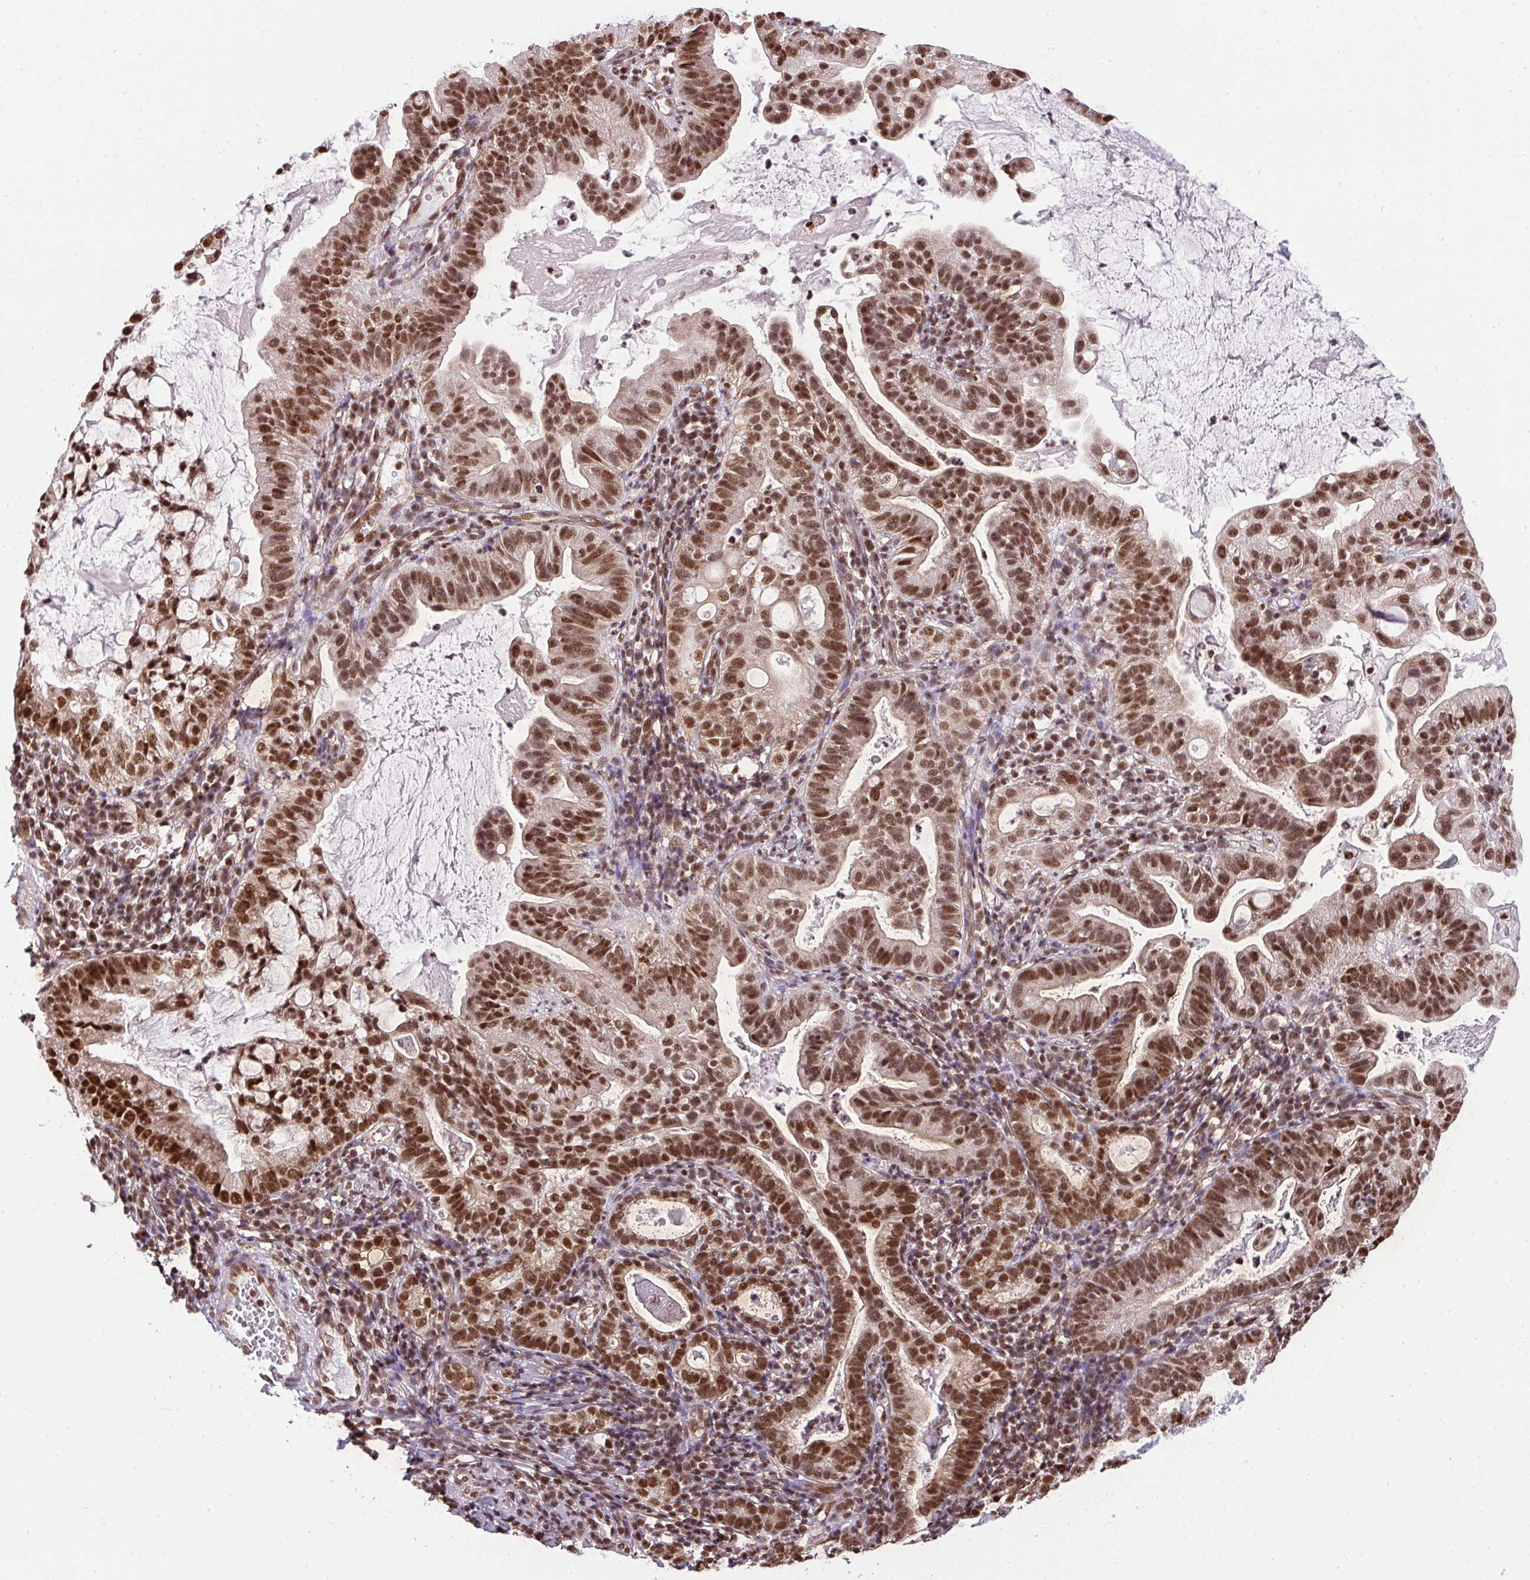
{"staining": {"intensity": "strong", "quantity": ">75%", "location": "nuclear"}, "tissue": "cervical cancer", "cell_type": "Tumor cells", "image_type": "cancer", "snomed": [{"axis": "morphology", "description": "Adenocarcinoma, NOS"}, {"axis": "topography", "description": "Cervix"}], "caption": "This is an image of immunohistochemistry staining of adenocarcinoma (cervical), which shows strong staining in the nuclear of tumor cells.", "gene": "PLK1", "patient": {"sex": "female", "age": 41}}